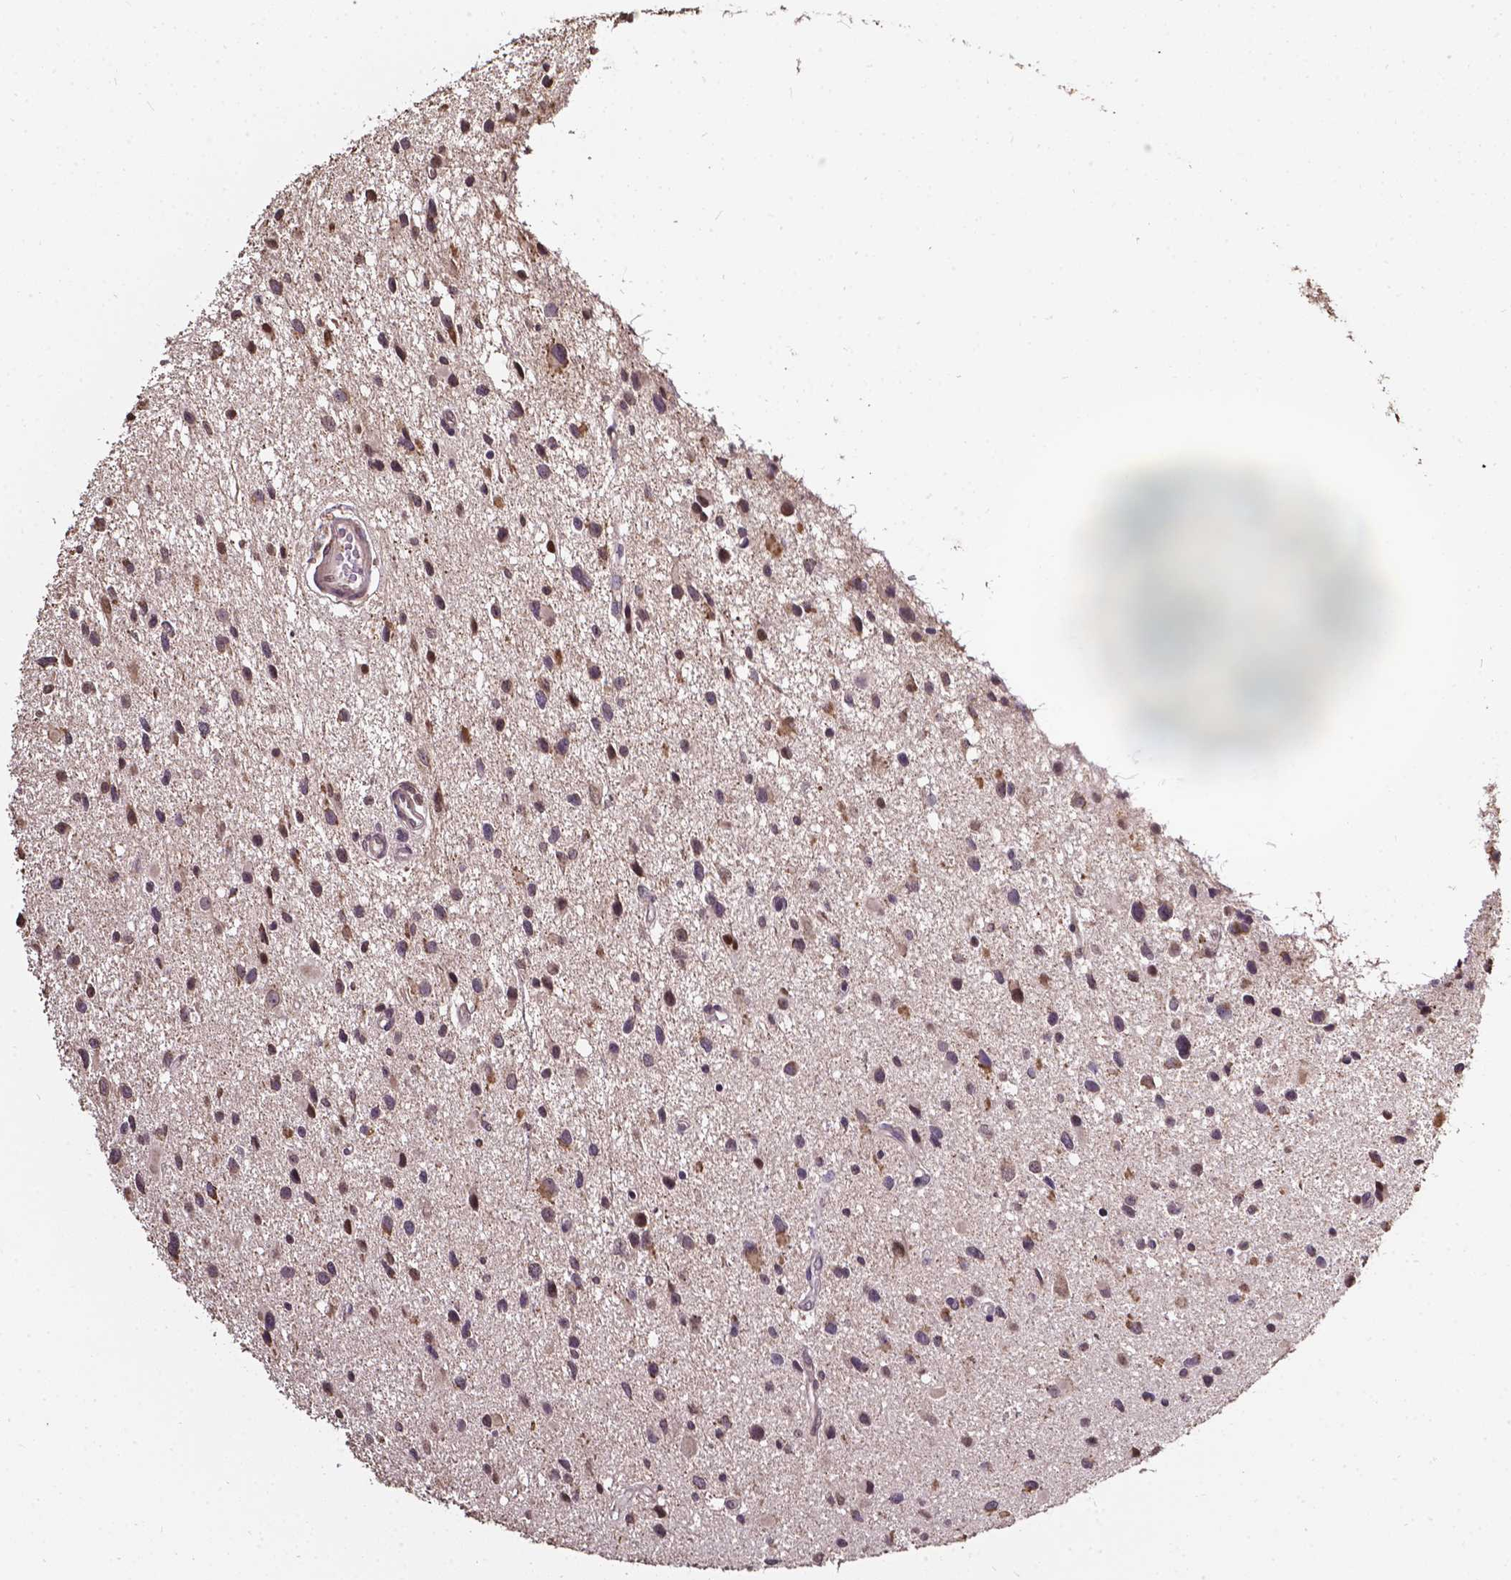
{"staining": {"intensity": "weak", "quantity": "25%-75%", "location": "cytoplasmic/membranous"}, "tissue": "glioma", "cell_type": "Tumor cells", "image_type": "cancer", "snomed": [{"axis": "morphology", "description": "Glioma, malignant, Low grade"}, {"axis": "topography", "description": "Brain"}], "caption": "A photomicrograph showing weak cytoplasmic/membranous staining in about 25%-75% of tumor cells in glioma, as visualized by brown immunohistochemical staining.", "gene": "GLRA2", "patient": {"sex": "female", "age": 32}}